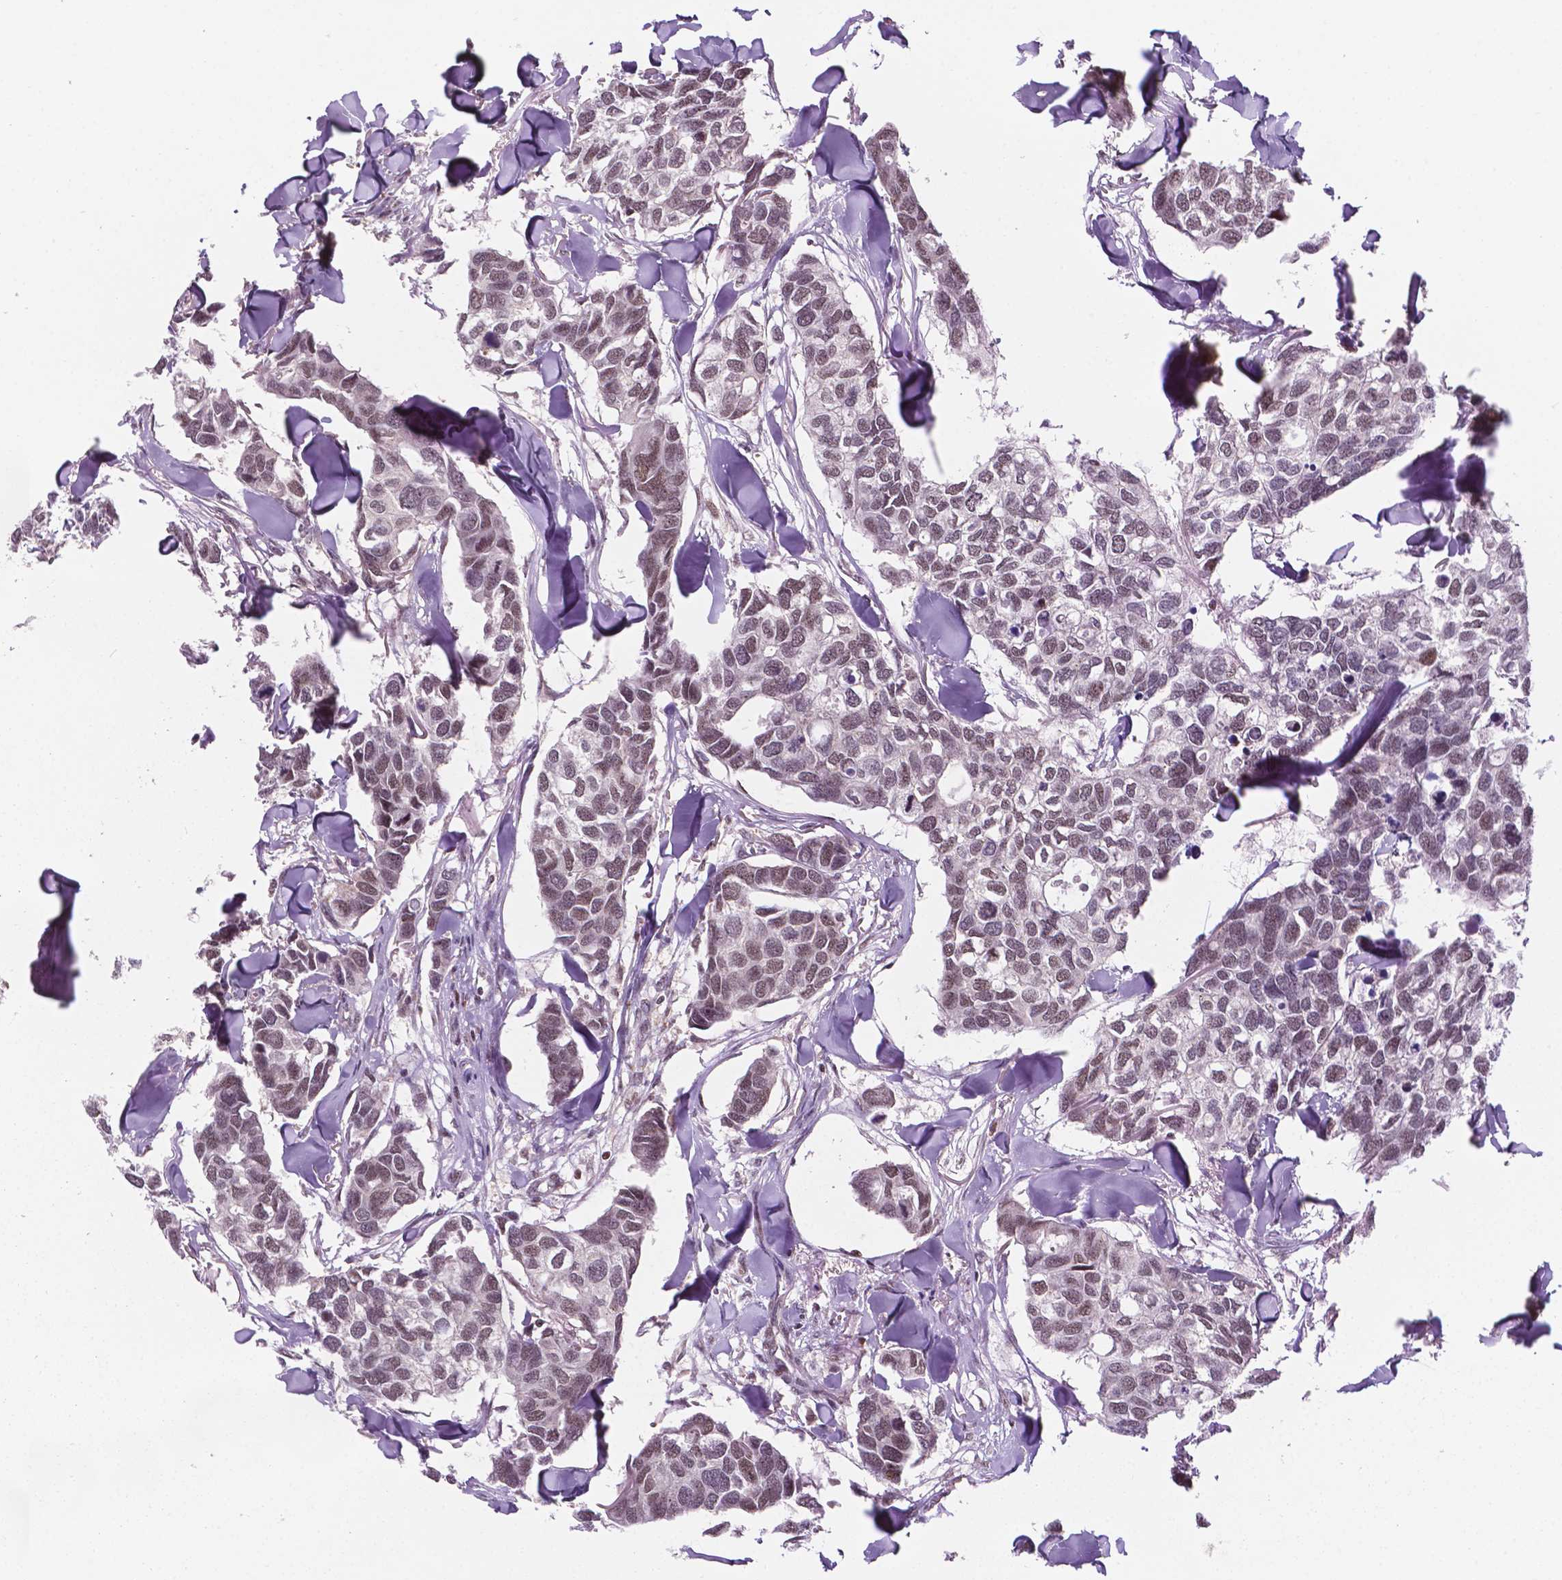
{"staining": {"intensity": "weak", "quantity": ">75%", "location": "nuclear"}, "tissue": "breast cancer", "cell_type": "Tumor cells", "image_type": "cancer", "snomed": [{"axis": "morphology", "description": "Duct carcinoma"}, {"axis": "topography", "description": "Breast"}], "caption": "A photomicrograph showing weak nuclear staining in about >75% of tumor cells in intraductal carcinoma (breast), as visualized by brown immunohistochemical staining.", "gene": "PER2", "patient": {"sex": "female", "age": 83}}